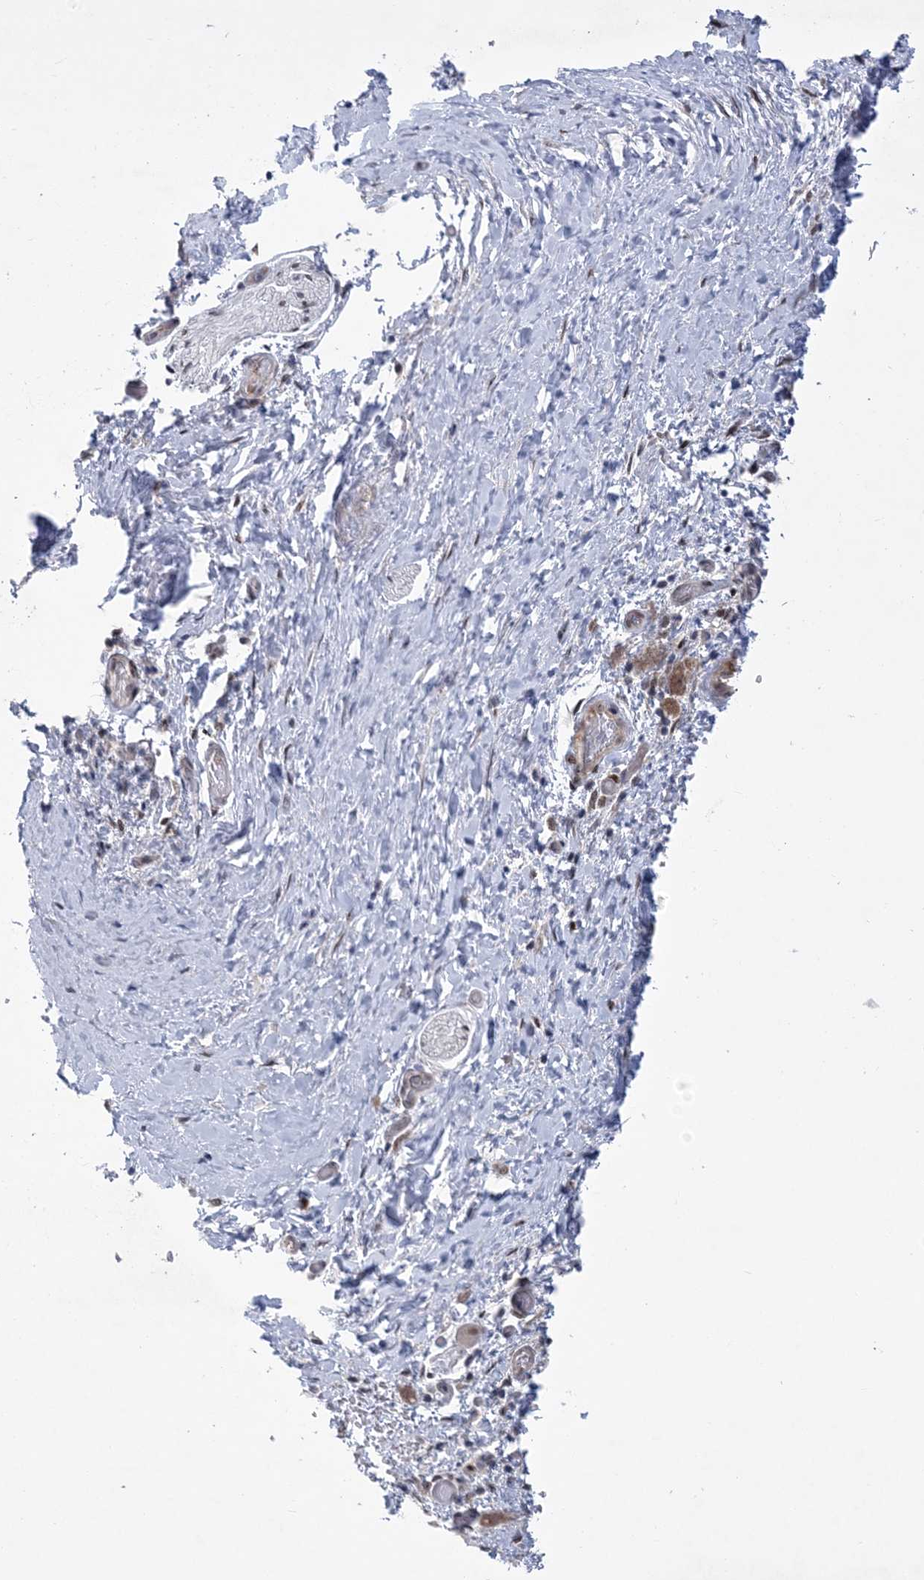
{"staining": {"intensity": "moderate", "quantity": "25%-75%", "location": "nuclear"}, "tissue": "pancreatic cancer", "cell_type": "Tumor cells", "image_type": "cancer", "snomed": [{"axis": "morphology", "description": "Normal tissue, NOS"}, {"axis": "morphology", "description": "Adenocarcinoma, NOS"}, {"axis": "topography", "description": "Pancreas"}, {"axis": "topography", "description": "Peripheral nerve tissue"}], "caption": "Human adenocarcinoma (pancreatic) stained with a protein marker demonstrates moderate staining in tumor cells.", "gene": "HOMEZ", "patient": {"sex": "female", "age": 63}}